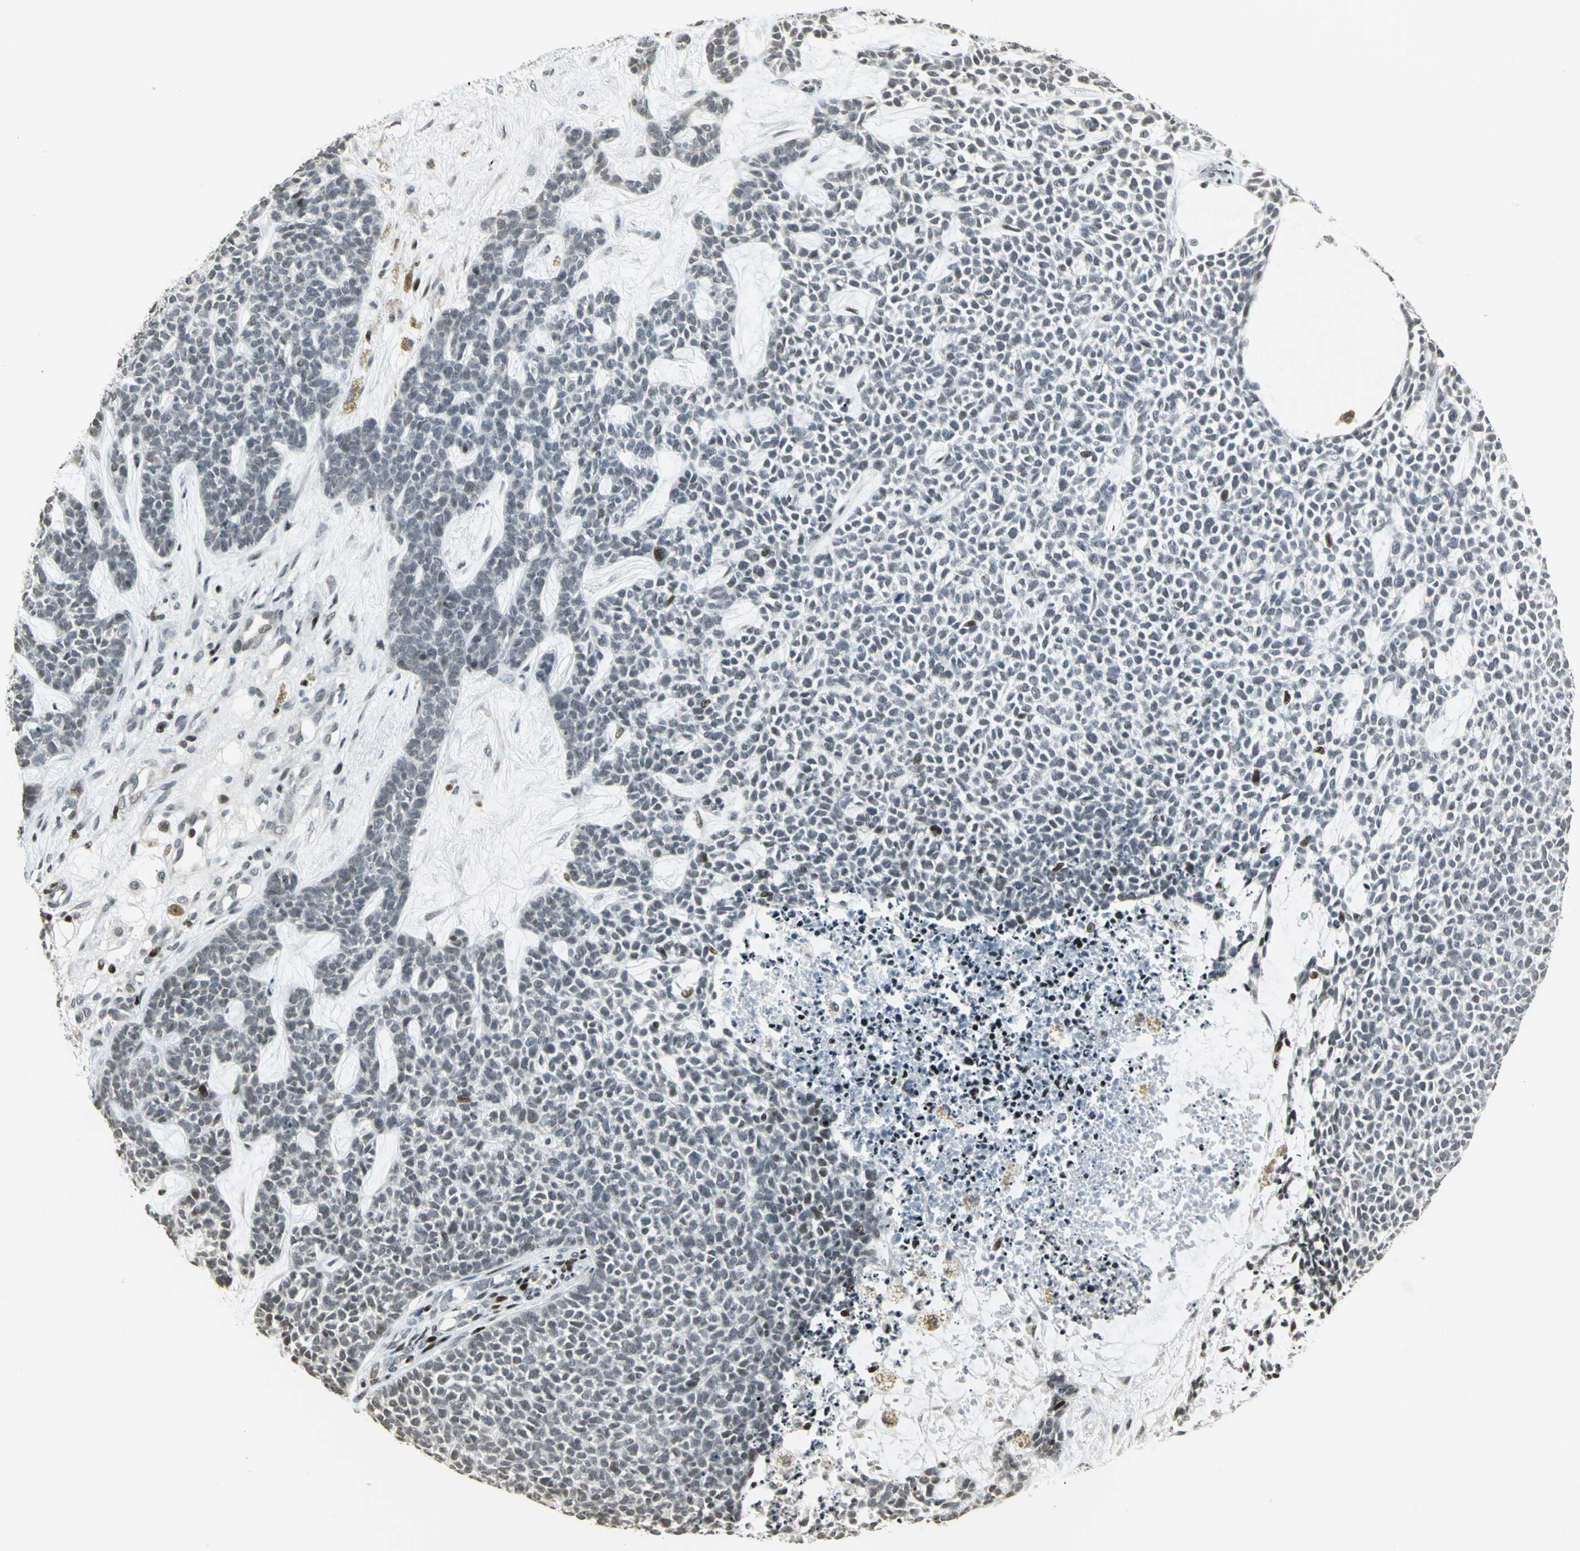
{"staining": {"intensity": "negative", "quantity": "none", "location": "none"}, "tissue": "skin cancer", "cell_type": "Tumor cells", "image_type": "cancer", "snomed": [{"axis": "morphology", "description": "Basal cell carcinoma"}, {"axis": "topography", "description": "Skin"}], "caption": "This micrograph is of skin cancer (basal cell carcinoma) stained with immunohistochemistry to label a protein in brown with the nuclei are counter-stained blue. There is no positivity in tumor cells. (Immunohistochemistry (ihc), brightfield microscopy, high magnification).", "gene": "KDM1A", "patient": {"sex": "female", "age": 84}}